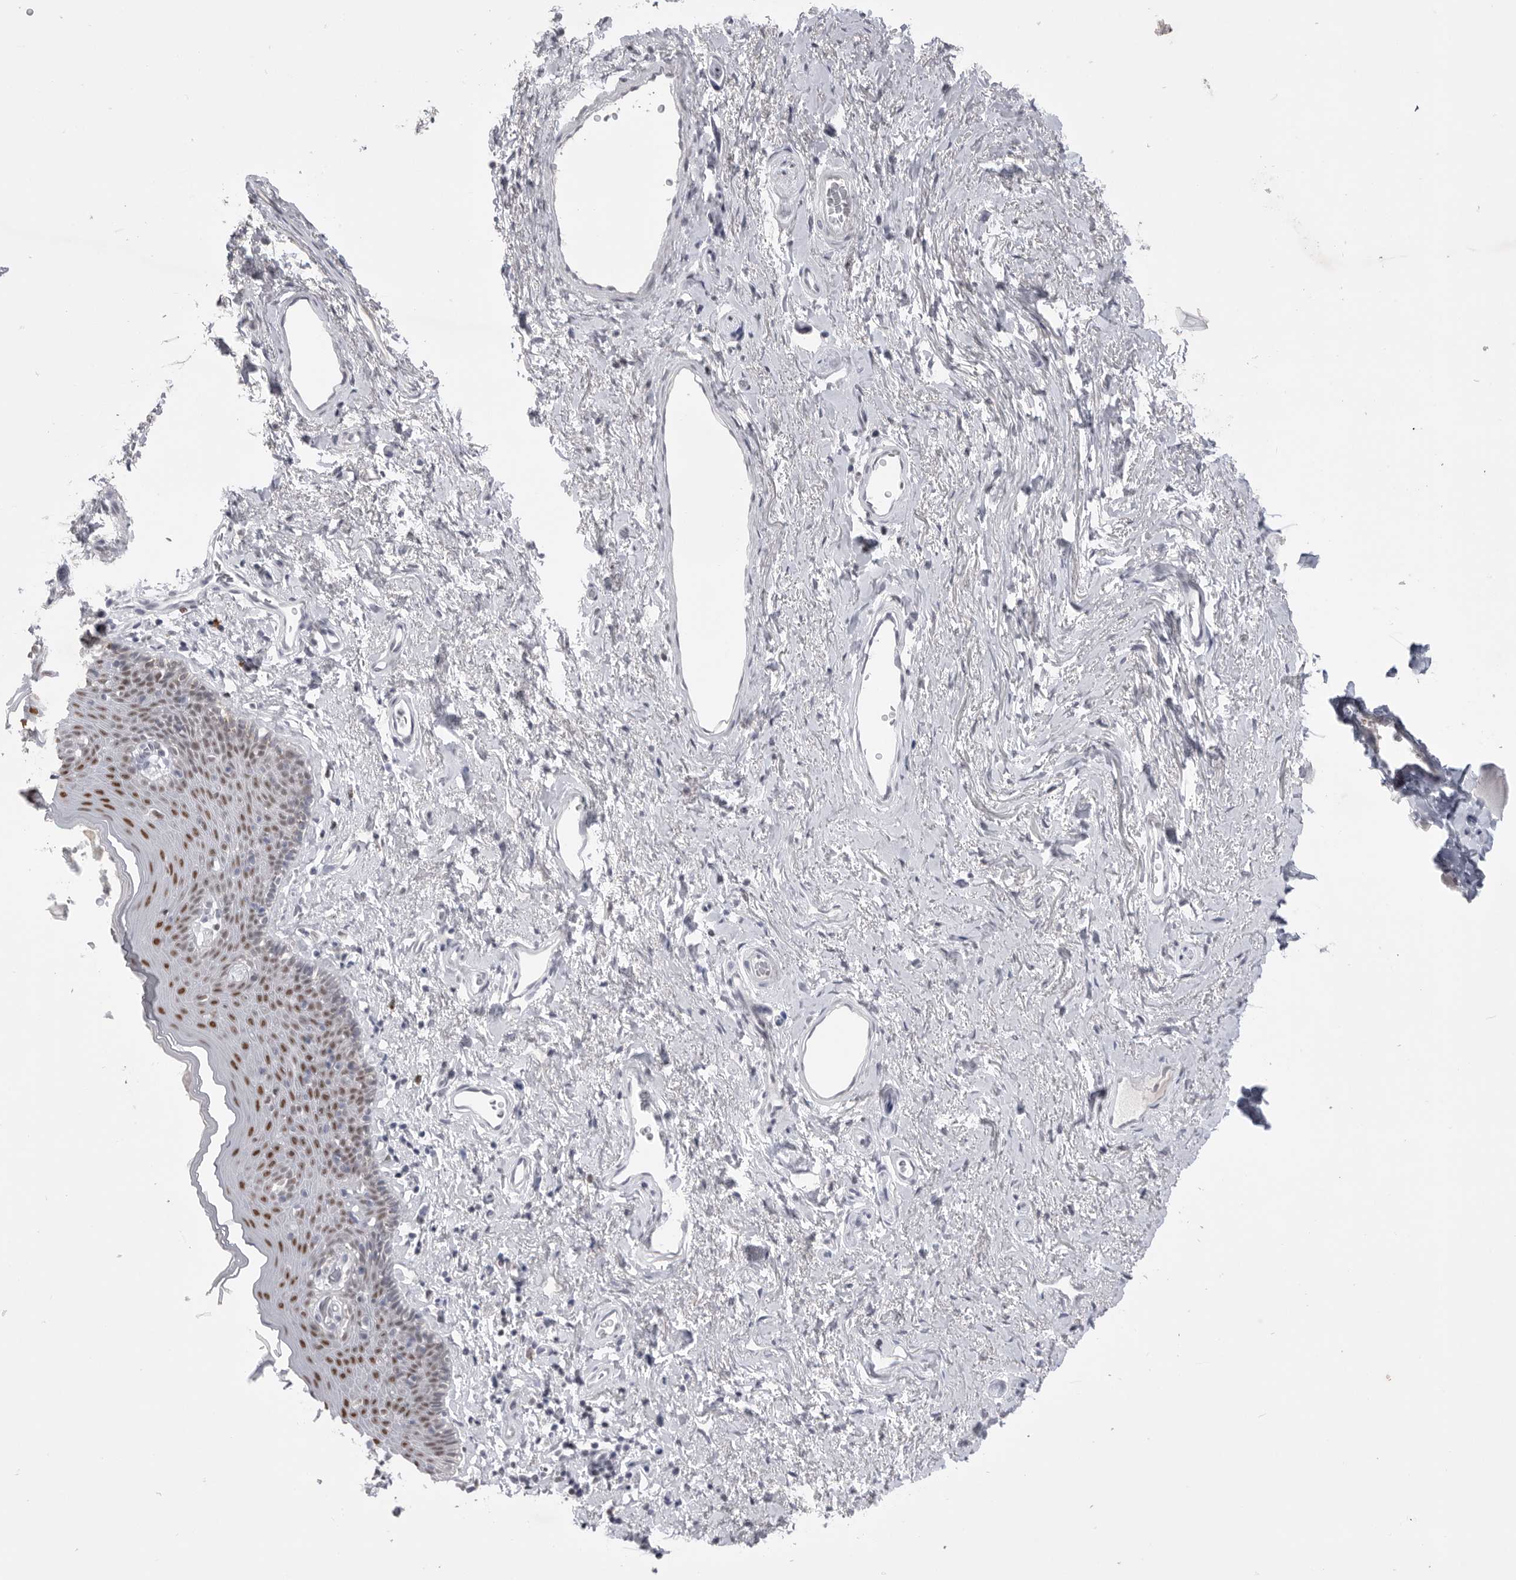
{"staining": {"intensity": "strong", "quantity": ">75%", "location": "nuclear"}, "tissue": "skin", "cell_type": "Epidermal cells", "image_type": "normal", "snomed": [{"axis": "morphology", "description": "Normal tissue, NOS"}, {"axis": "topography", "description": "Vulva"}], "caption": "Immunohistochemistry (IHC) of benign skin exhibits high levels of strong nuclear staining in approximately >75% of epidermal cells.", "gene": "ZBTB7B", "patient": {"sex": "female", "age": 66}}